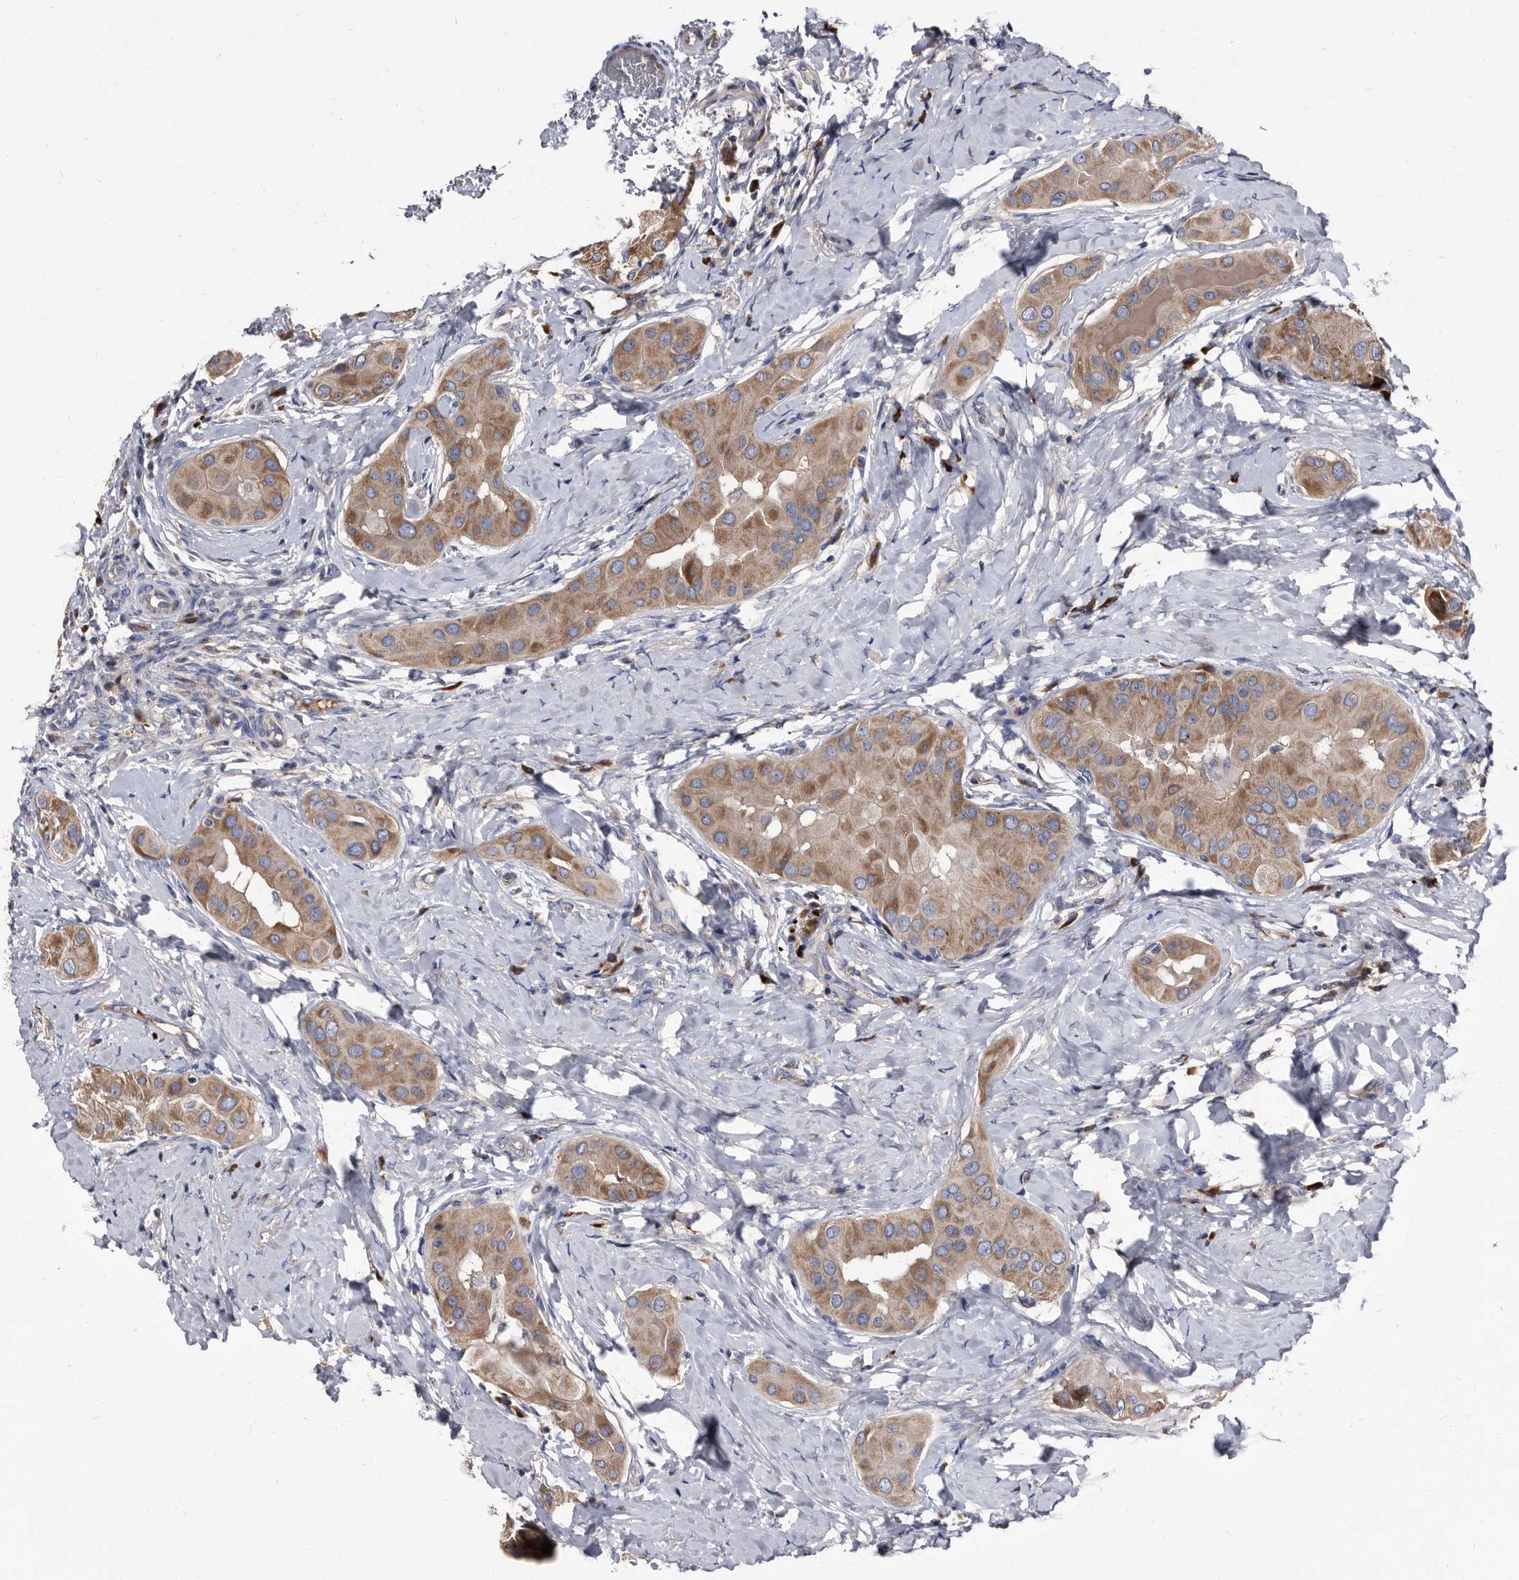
{"staining": {"intensity": "moderate", "quantity": ">75%", "location": "cytoplasmic/membranous"}, "tissue": "thyroid cancer", "cell_type": "Tumor cells", "image_type": "cancer", "snomed": [{"axis": "morphology", "description": "Papillary adenocarcinoma, NOS"}, {"axis": "topography", "description": "Thyroid gland"}], "caption": "DAB (3,3'-diaminobenzidine) immunohistochemical staining of thyroid papillary adenocarcinoma demonstrates moderate cytoplasmic/membranous protein staining in approximately >75% of tumor cells.", "gene": "DTNBP1", "patient": {"sex": "male", "age": 33}}